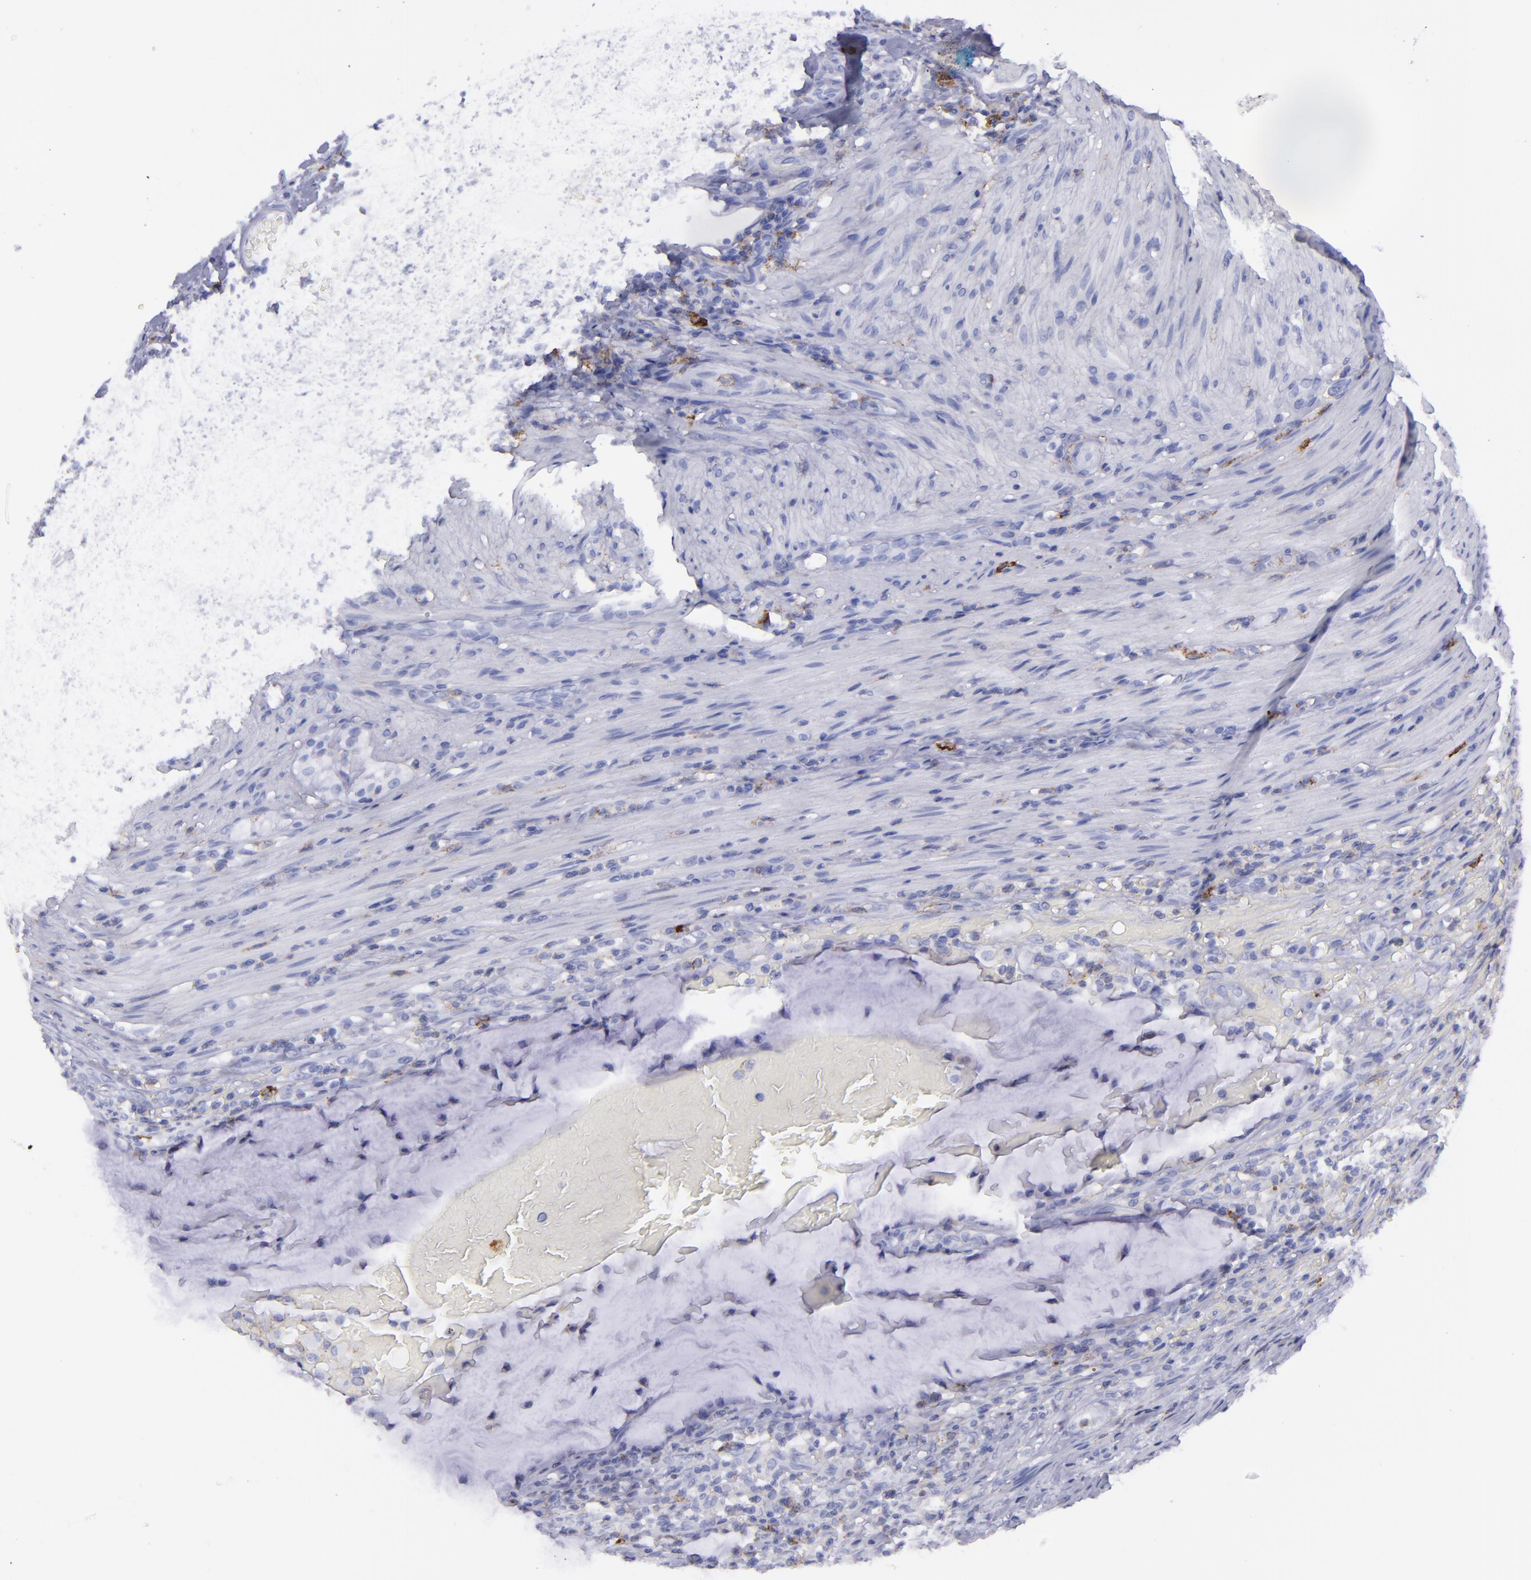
{"staining": {"intensity": "negative", "quantity": "none", "location": "none"}, "tissue": "colorectal cancer", "cell_type": "Tumor cells", "image_type": "cancer", "snomed": [{"axis": "morphology", "description": "Adenocarcinoma, NOS"}, {"axis": "topography", "description": "Colon"}], "caption": "This is an immunohistochemistry histopathology image of human colorectal cancer (adenocarcinoma). There is no positivity in tumor cells.", "gene": "SELPLG", "patient": {"sex": "male", "age": 54}}